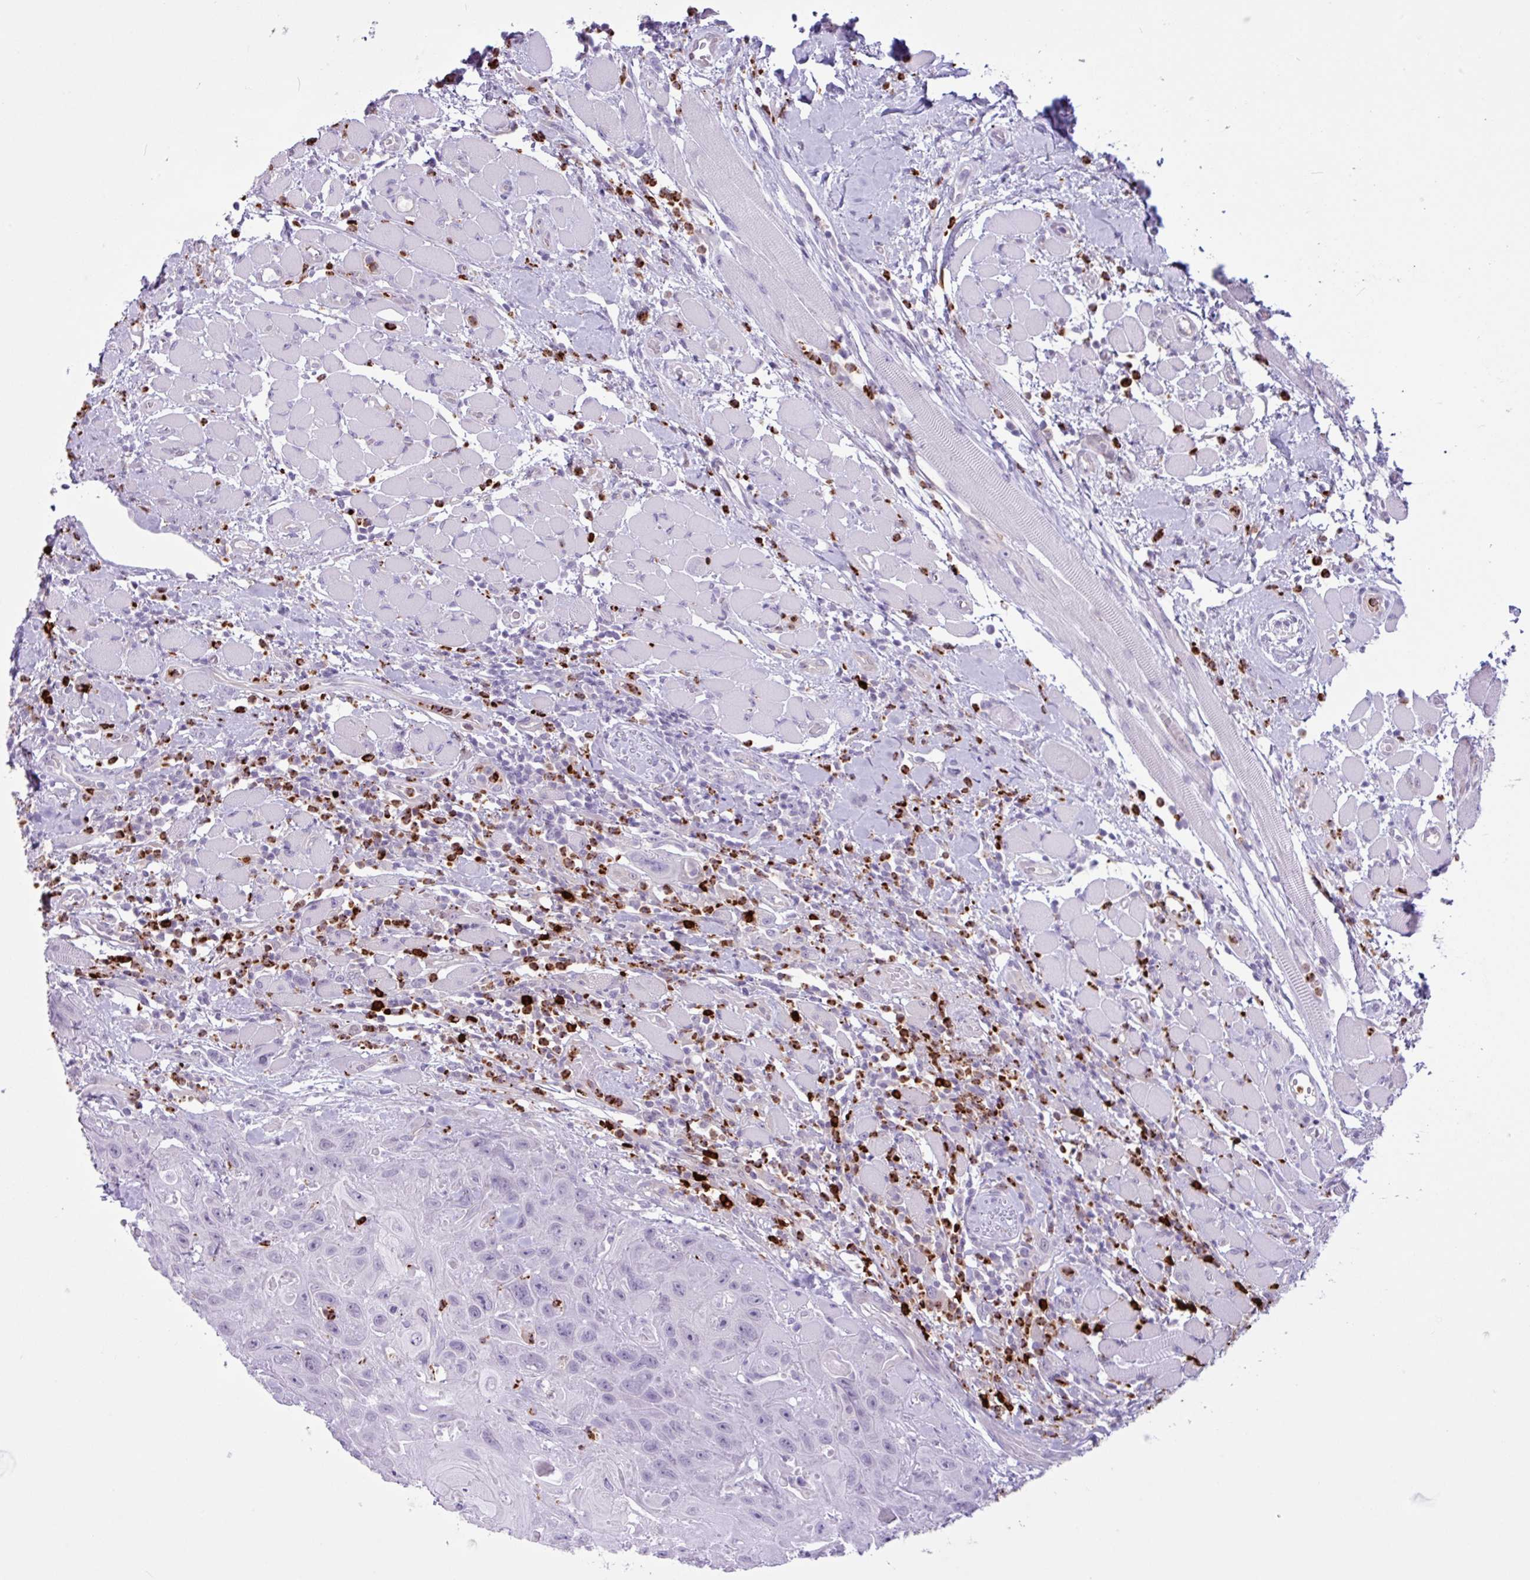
{"staining": {"intensity": "negative", "quantity": "none", "location": "none"}, "tissue": "head and neck cancer", "cell_type": "Tumor cells", "image_type": "cancer", "snomed": [{"axis": "morphology", "description": "Squamous cell carcinoma, NOS"}, {"axis": "topography", "description": "Head-Neck"}], "caption": "IHC of head and neck cancer (squamous cell carcinoma) displays no staining in tumor cells.", "gene": "TMEM178A", "patient": {"sex": "female", "age": 59}}